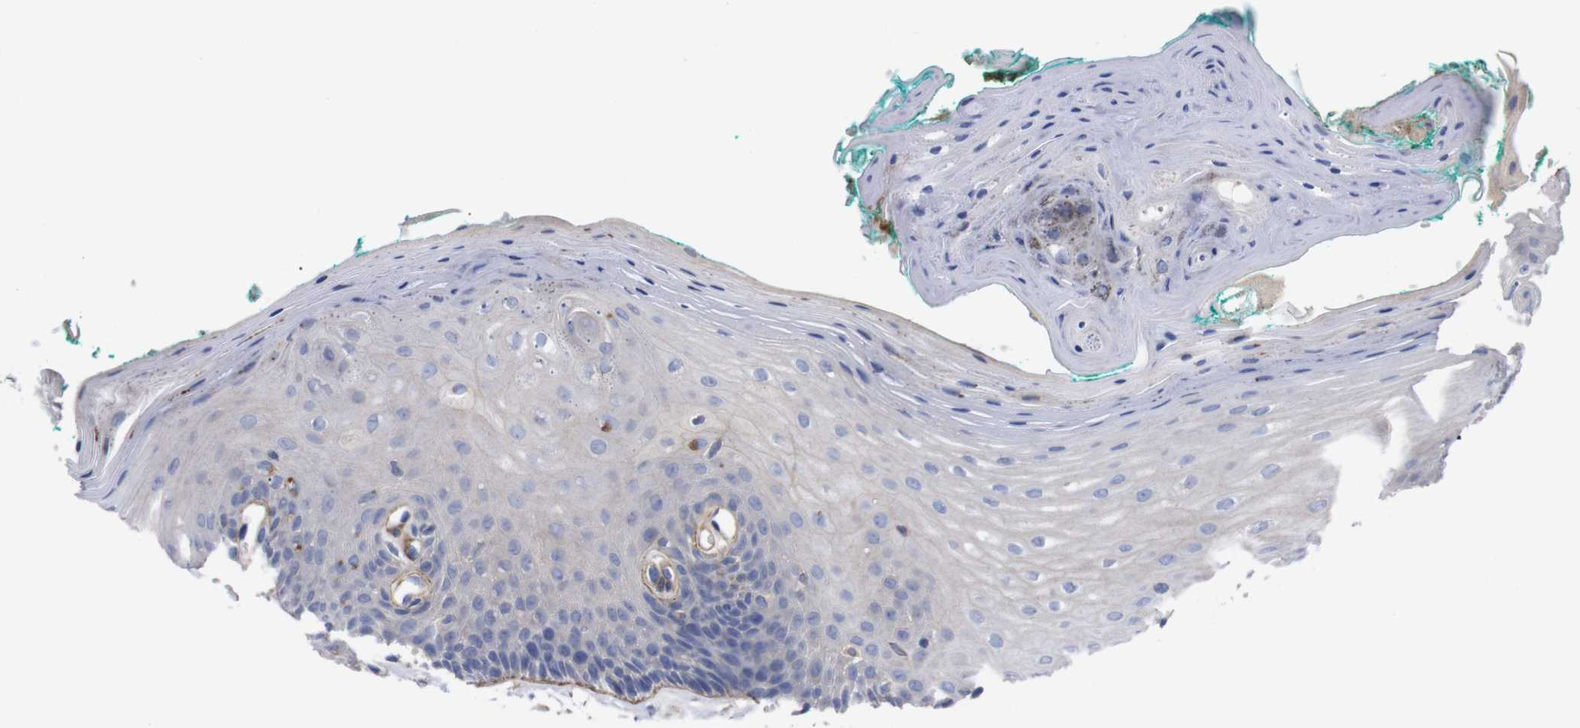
{"staining": {"intensity": "negative", "quantity": "none", "location": "none"}, "tissue": "oral mucosa", "cell_type": "Squamous epithelial cells", "image_type": "normal", "snomed": [{"axis": "morphology", "description": "Normal tissue, NOS"}, {"axis": "topography", "description": "Skeletal muscle"}, {"axis": "topography", "description": "Oral tissue"}, {"axis": "topography", "description": "Peripheral nerve tissue"}], "caption": "A photomicrograph of oral mucosa stained for a protein shows no brown staining in squamous epithelial cells. (DAB immunohistochemistry (IHC) with hematoxylin counter stain).", "gene": "C5AR1", "patient": {"sex": "female", "age": 84}}